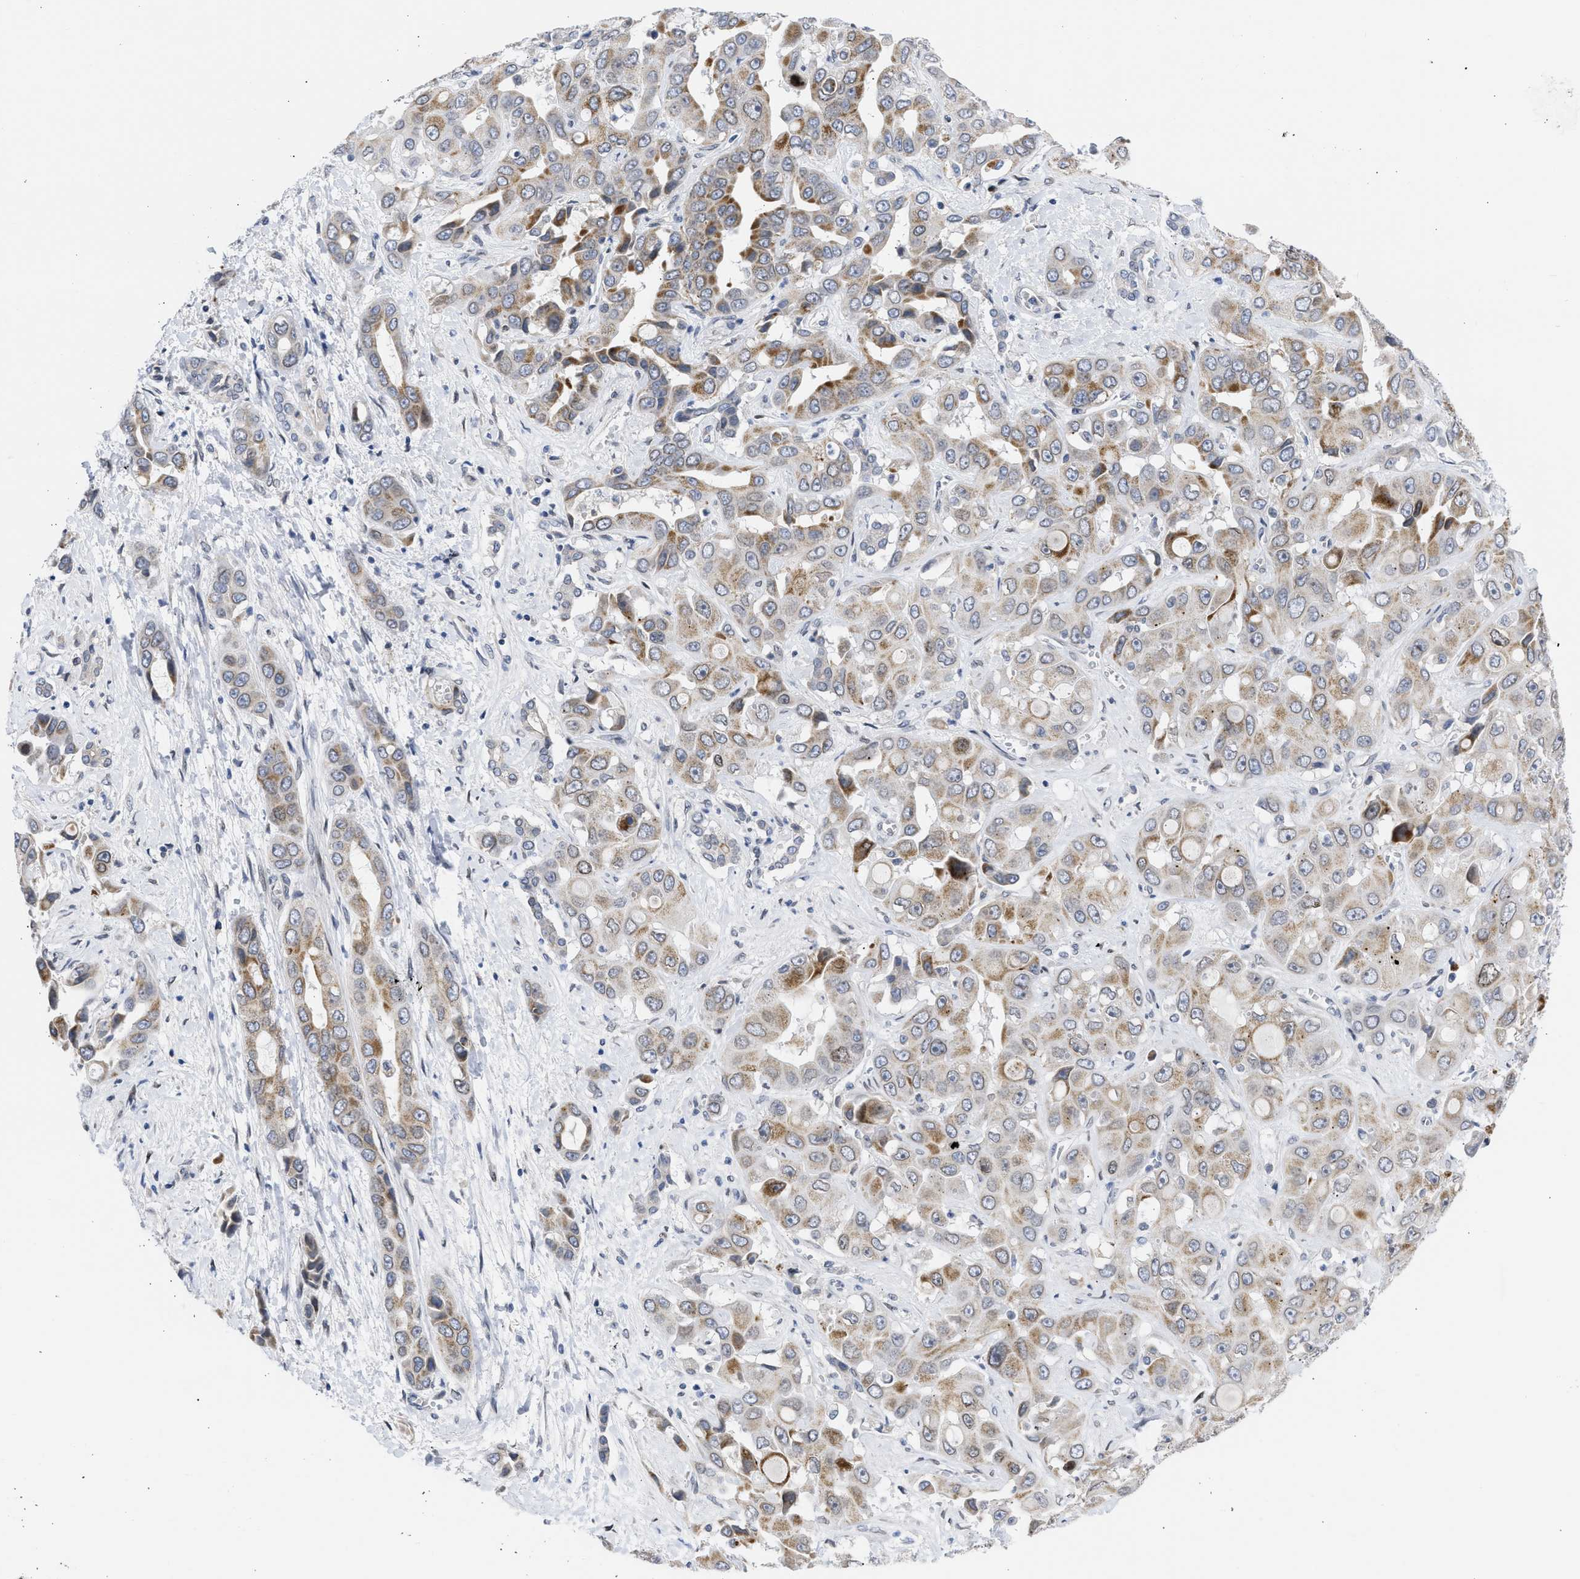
{"staining": {"intensity": "moderate", "quantity": ">75%", "location": "cytoplasmic/membranous"}, "tissue": "liver cancer", "cell_type": "Tumor cells", "image_type": "cancer", "snomed": [{"axis": "morphology", "description": "Cholangiocarcinoma"}, {"axis": "topography", "description": "Liver"}], "caption": "A brown stain labels moderate cytoplasmic/membranous staining of a protein in human liver cancer tumor cells.", "gene": "NUP35", "patient": {"sex": "female", "age": 52}}